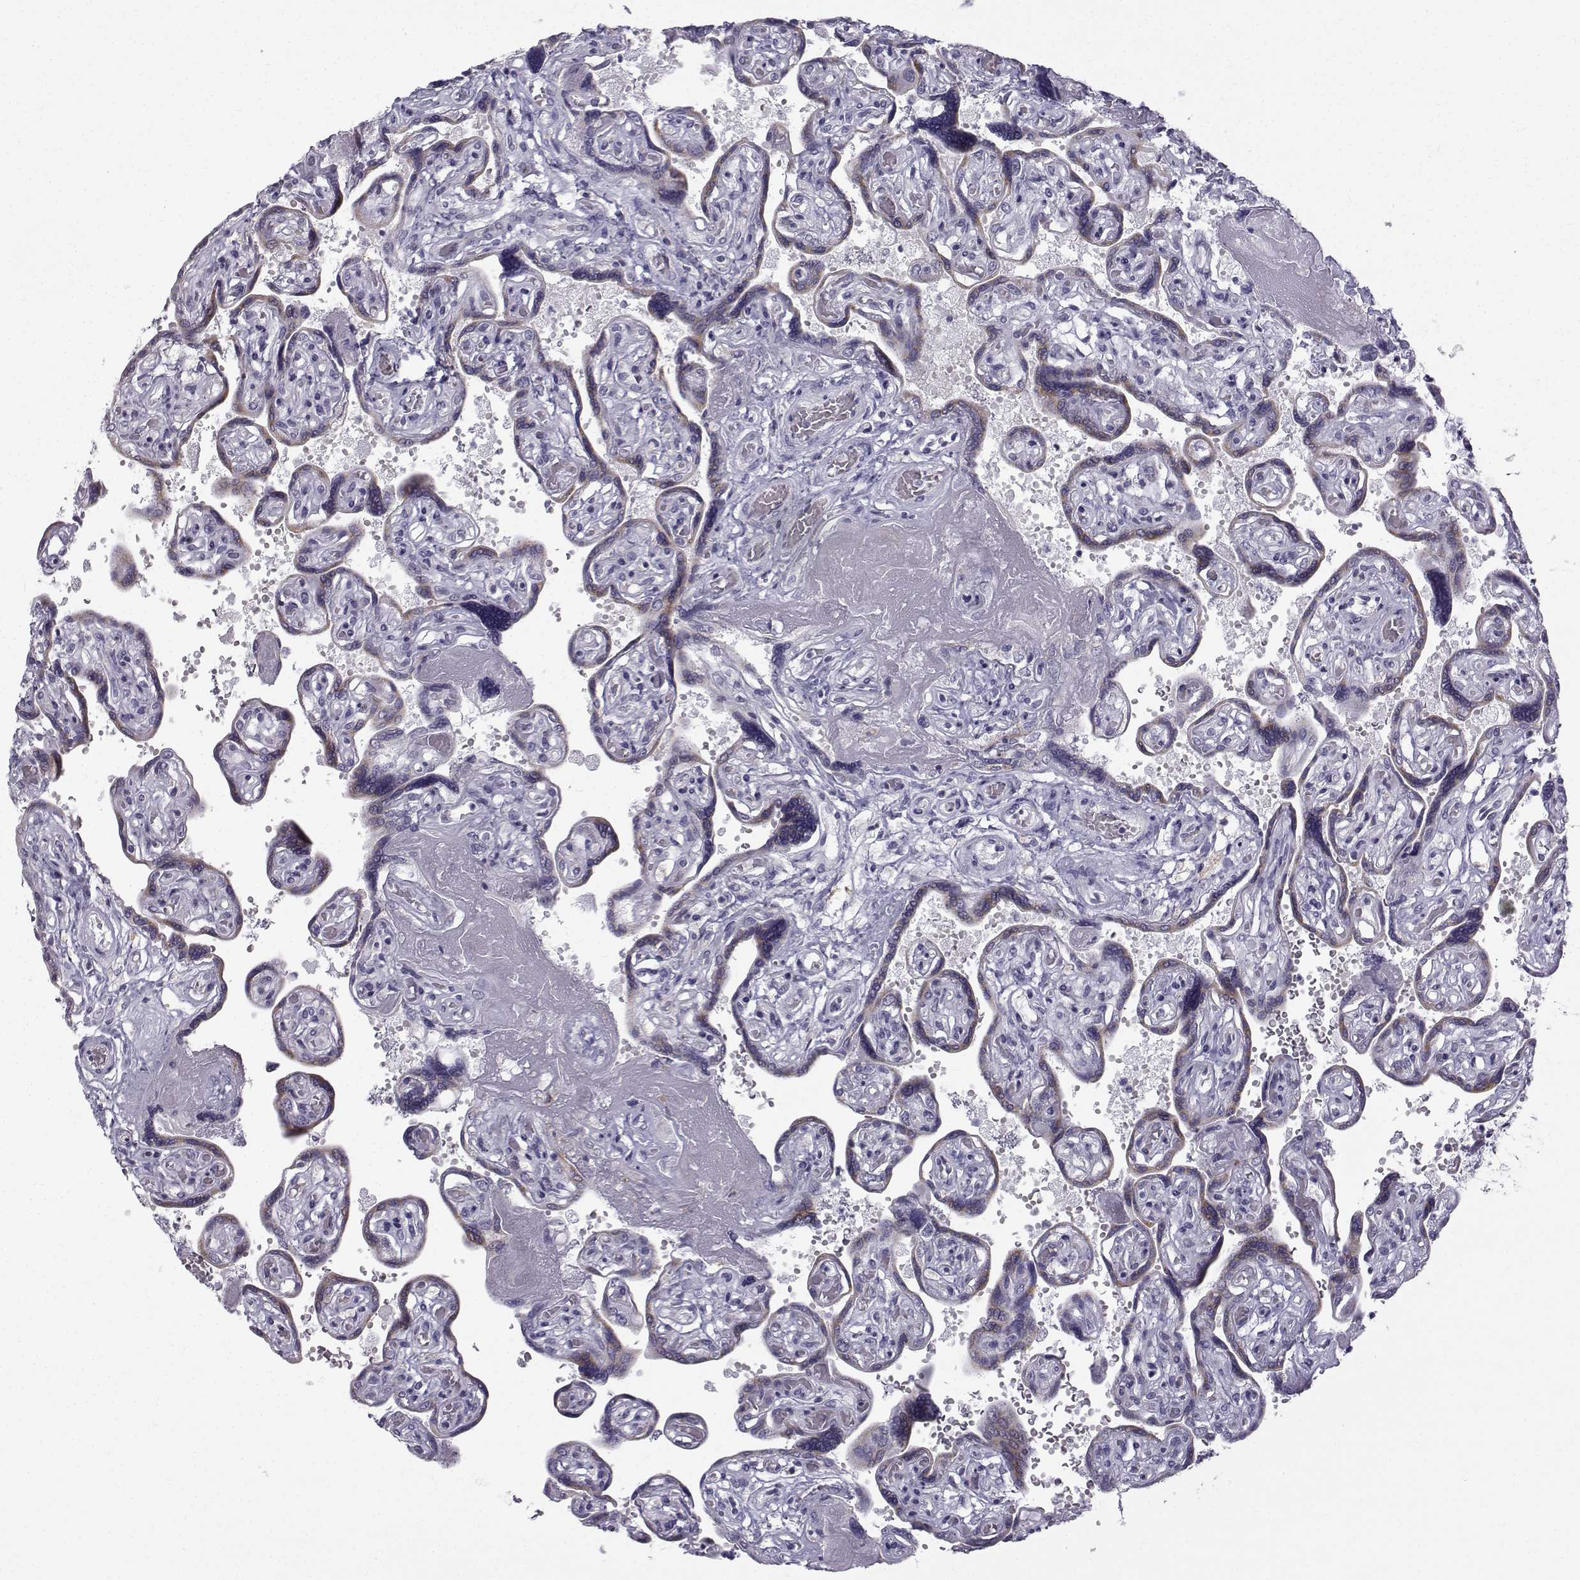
{"staining": {"intensity": "weak", "quantity": "25%-75%", "location": "cytoplasmic/membranous"}, "tissue": "placenta", "cell_type": "Decidual cells", "image_type": "normal", "snomed": [{"axis": "morphology", "description": "Normal tissue, NOS"}, {"axis": "topography", "description": "Placenta"}], "caption": "Immunohistochemical staining of normal placenta reveals weak cytoplasmic/membranous protein positivity in about 25%-75% of decidual cells.", "gene": "ROPN1B", "patient": {"sex": "female", "age": 32}}